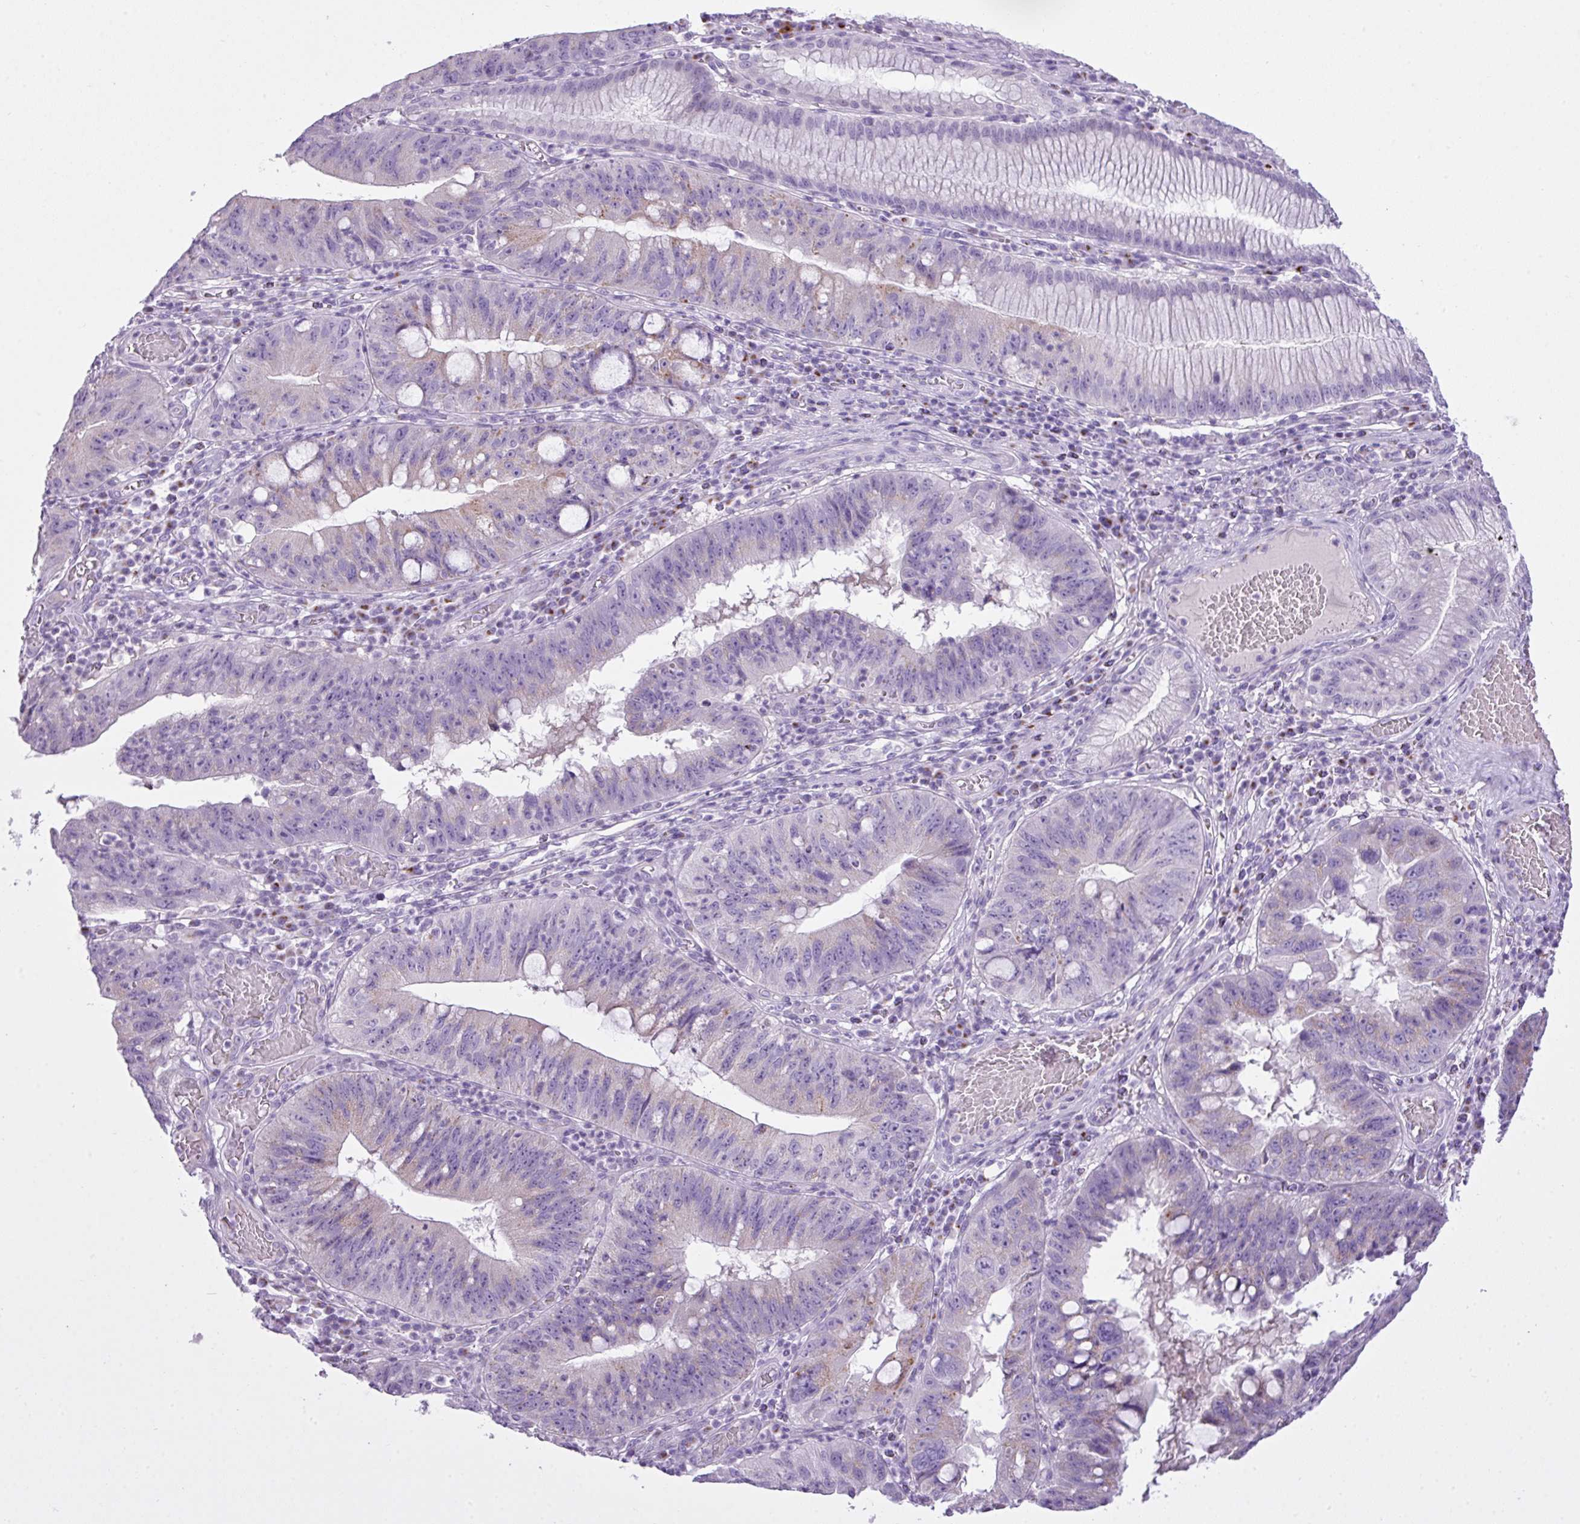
{"staining": {"intensity": "moderate", "quantity": "<25%", "location": "cytoplasmic/membranous"}, "tissue": "stomach cancer", "cell_type": "Tumor cells", "image_type": "cancer", "snomed": [{"axis": "morphology", "description": "Adenocarcinoma, NOS"}, {"axis": "topography", "description": "Stomach"}], "caption": "This is an image of immunohistochemistry staining of stomach cancer (adenocarcinoma), which shows moderate staining in the cytoplasmic/membranous of tumor cells.", "gene": "FAM43A", "patient": {"sex": "male", "age": 59}}